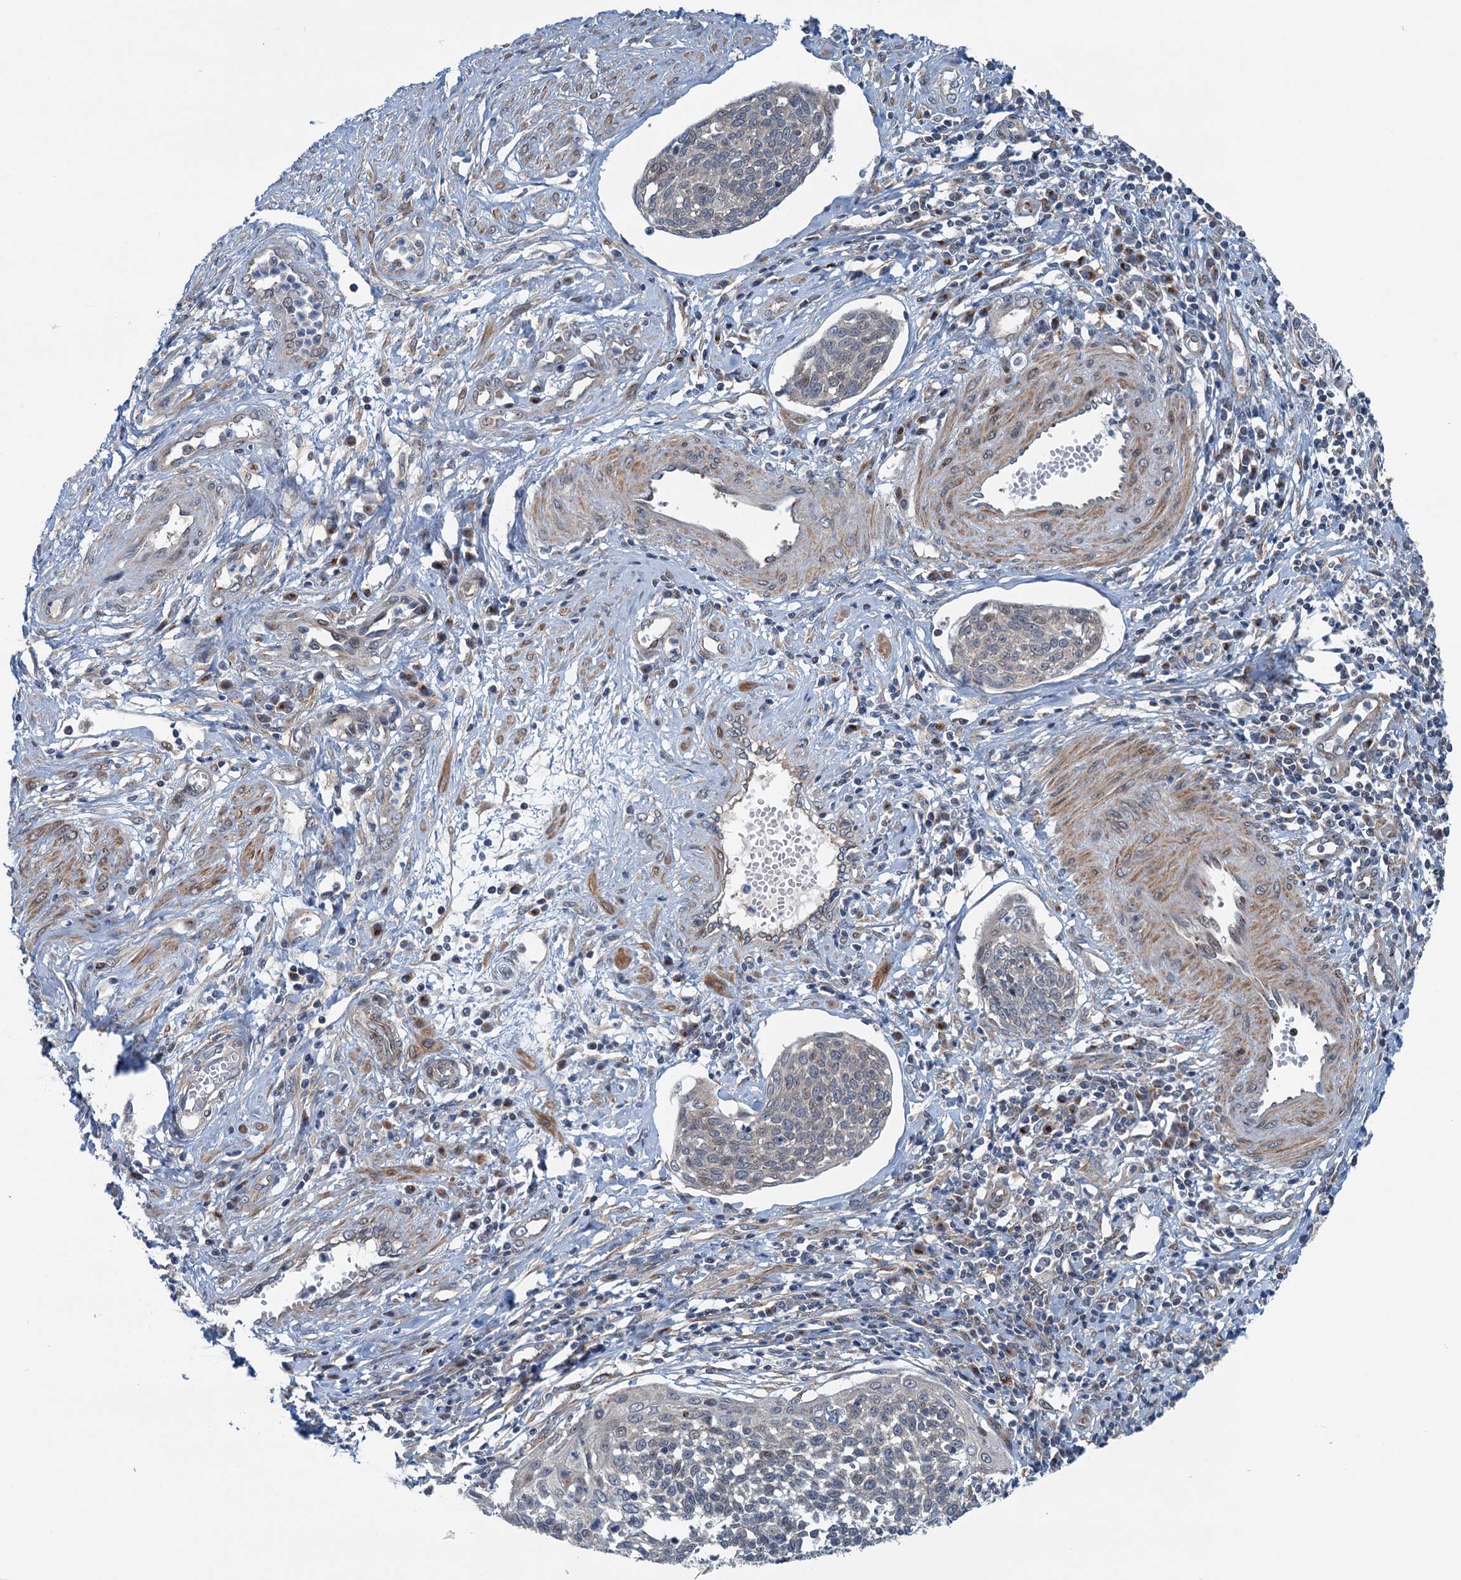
{"staining": {"intensity": "weak", "quantity": "<25%", "location": "nuclear"}, "tissue": "cervical cancer", "cell_type": "Tumor cells", "image_type": "cancer", "snomed": [{"axis": "morphology", "description": "Squamous cell carcinoma, NOS"}, {"axis": "topography", "description": "Cervix"}], "caption": "Immunohistochemistry (IHC) of human squamous cell carcinoma (cervical) displays no staining in tumor cells.", "gene": "DYNC2I2", "patient": {"sex": "female", "age": 34}}